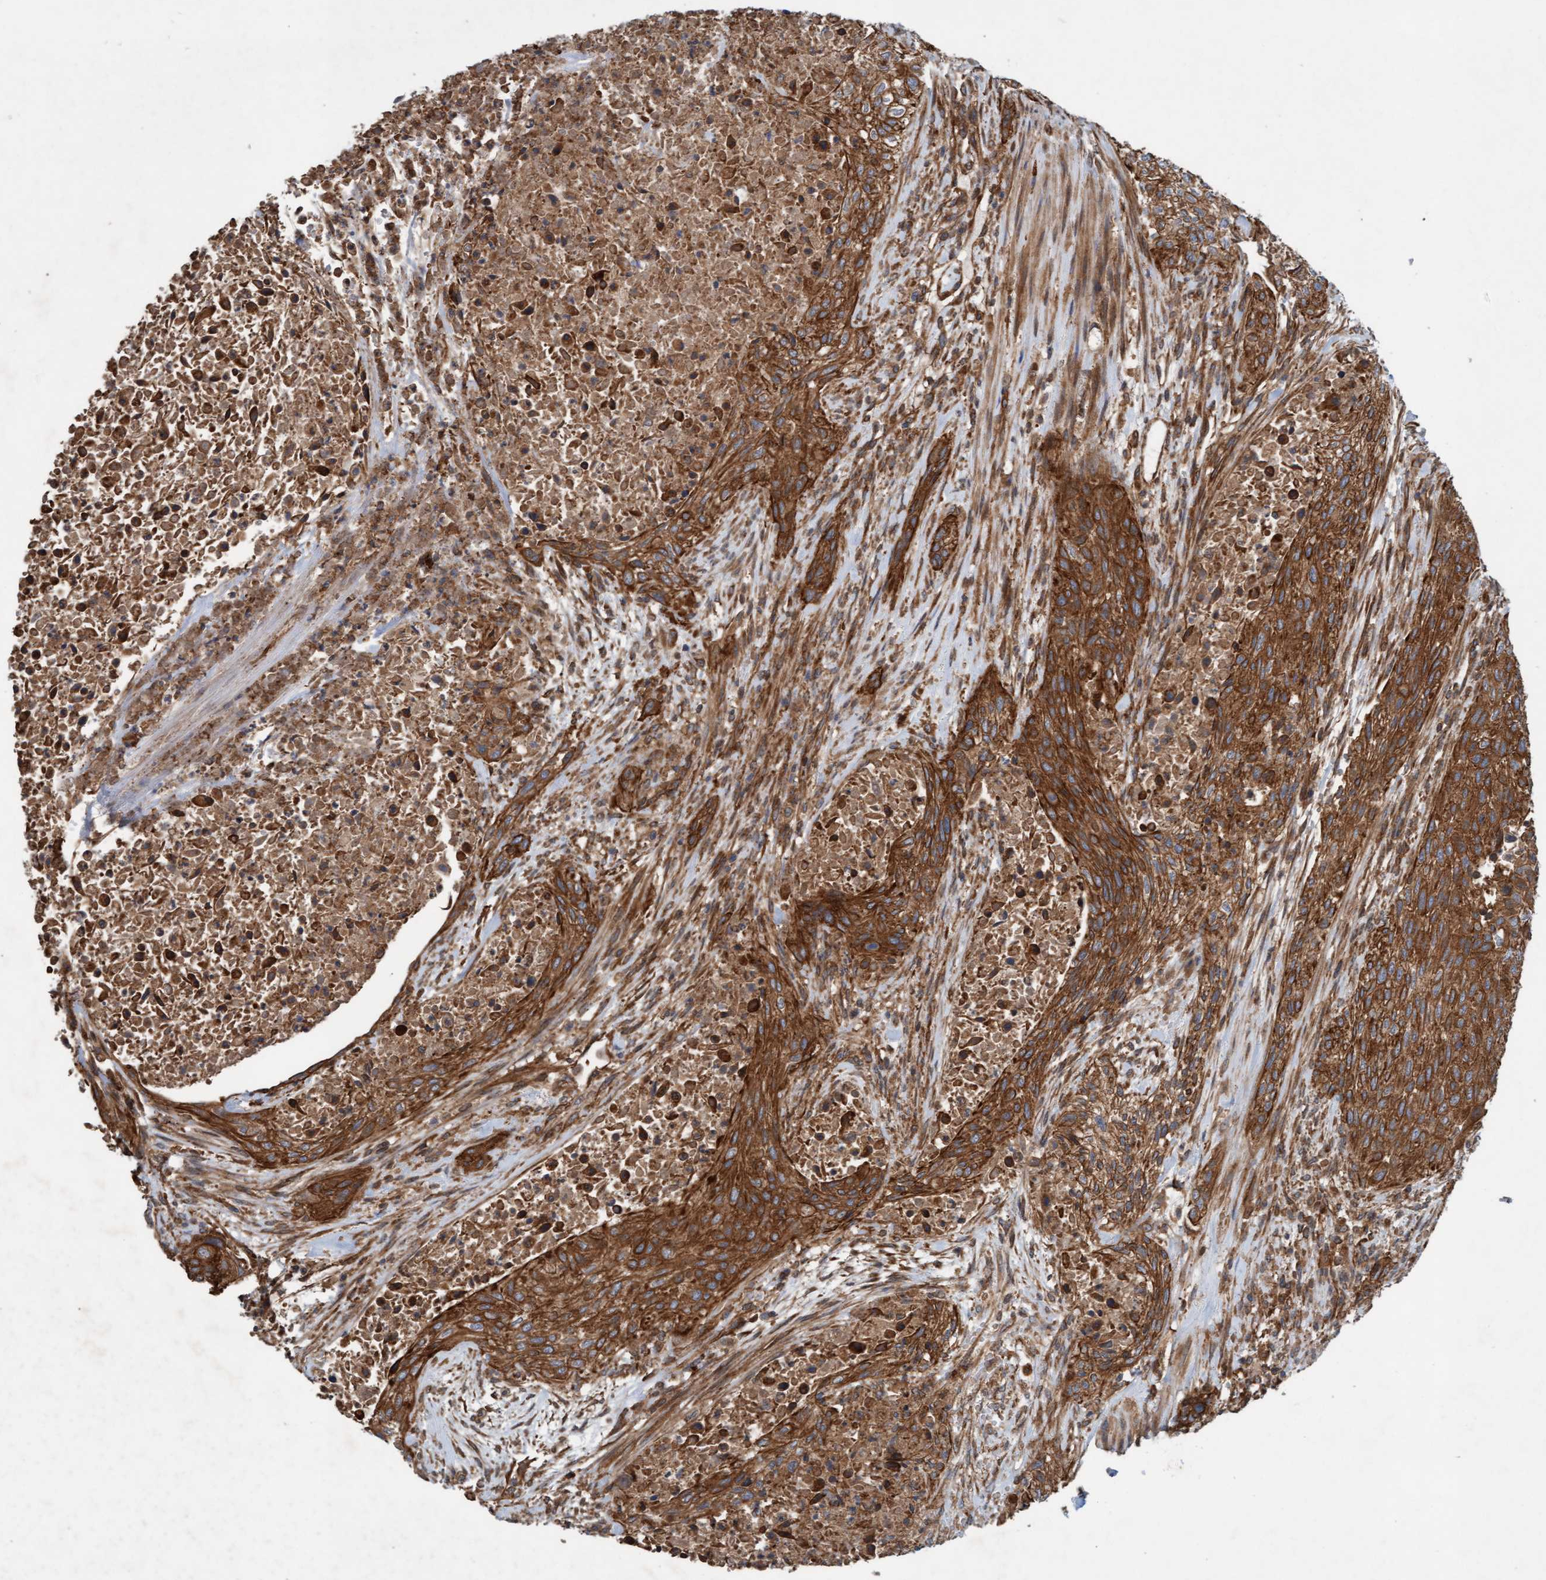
{"staining": {"intensity": "moderate", "quantity": ">75%", "location": "cytoplasmic/membranous"}, "tissue": "urothelial cancer", "cell_type": "Tumor cells", "image_type": "cancer", "snomed": [{"axis": "morphology", "description": "Urothelial carcinoma, Low grade"}, {"axis": "morphology", "description": "Urothelial carcinoma, High grade"}, {"axis": "topography", "description": "Urinary bladder"}], "caption": "An IHC histopathology image of tumor tissue is shown. Protein staining in brown labels moderate cytoplasmic/membranous positivity in urothelial cancer within tumor cells.", "gene": "ERAL1", "patient": {"sex": "male", "age": 35}}